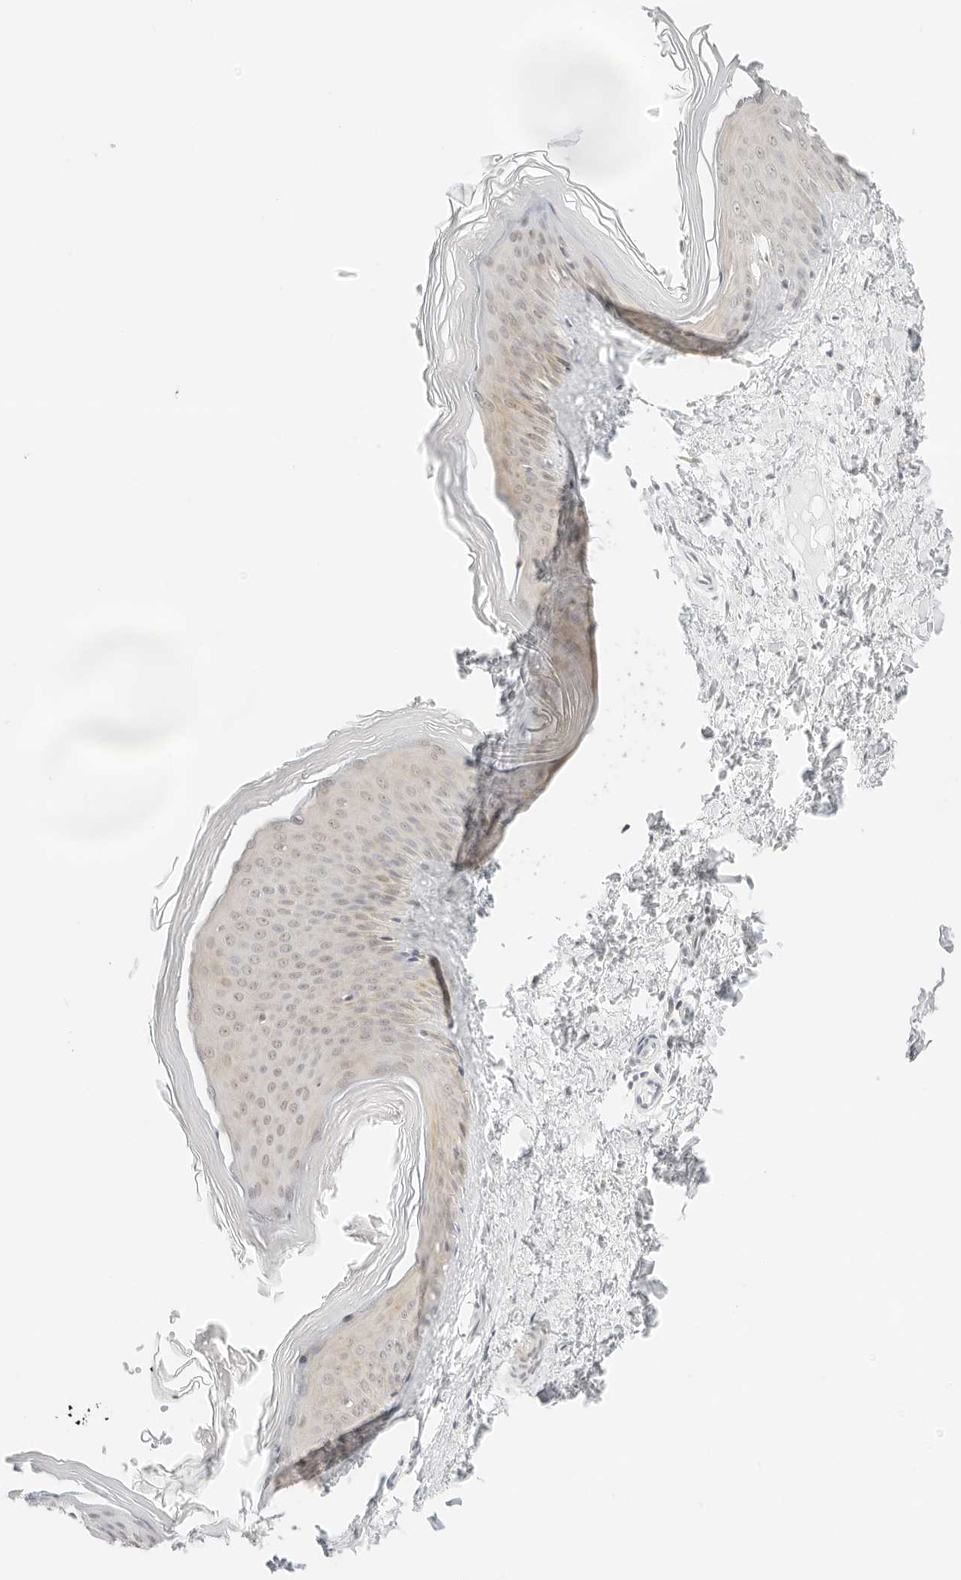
{"staining": {"intensity": "negative", "quantity": "none", "location": "none"}, "tissue": "skin", "cell_type": "Fibroblasts", "image_type": "normal", "snomed": [{"axis": "morphology", "description": "Normal tissue, NOS"}, {"axis": "topography", "description": "Skin"}], "caption": "IHC image of normal skin: skin stained with DAB exhibits no significant protein expression in fibroblasts.", "gene": "GNAS", "patient": {"sex": "female", "age": 27}}